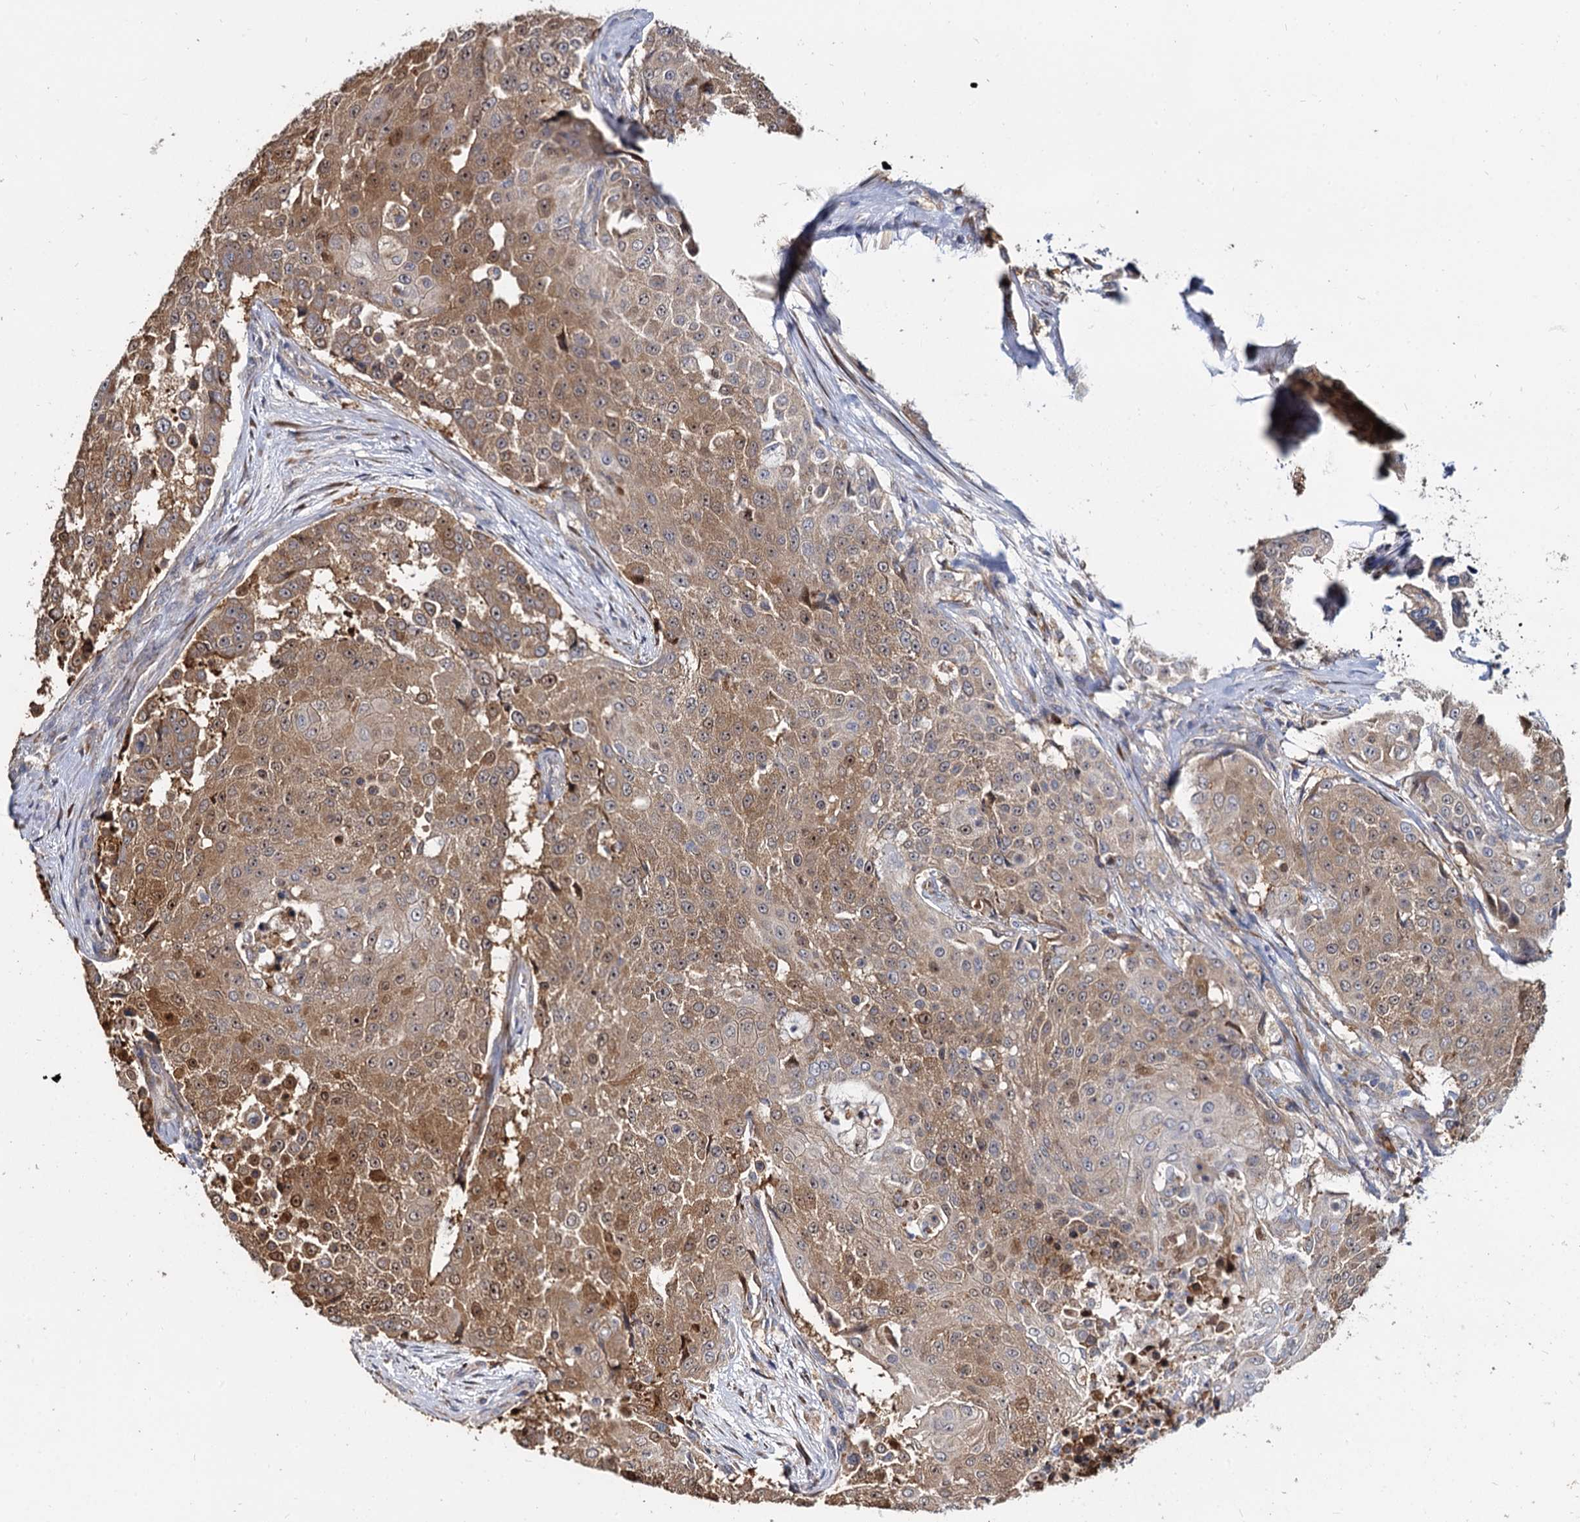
{"staining": {"intensity": "moderate", "quantity": ">75%", "location": "cytoplasmic/membranous"}, "tissue": "urothelial cancer", "cell_type": "Tumor cells", "image_type": "cancer", "snomed": [{"axis": "morphology", "description": "Urothelial carcinoma, High grade"}, {"axis": "topography", "description": "Urinary bladder"}], "caption": "A brown stain highlights moderate cytoplasmic/membranous expression of a protein in urothelial cancer tumor cells.", "gene": "WWC3", "patient": {"sex": "female", "age": 63}}